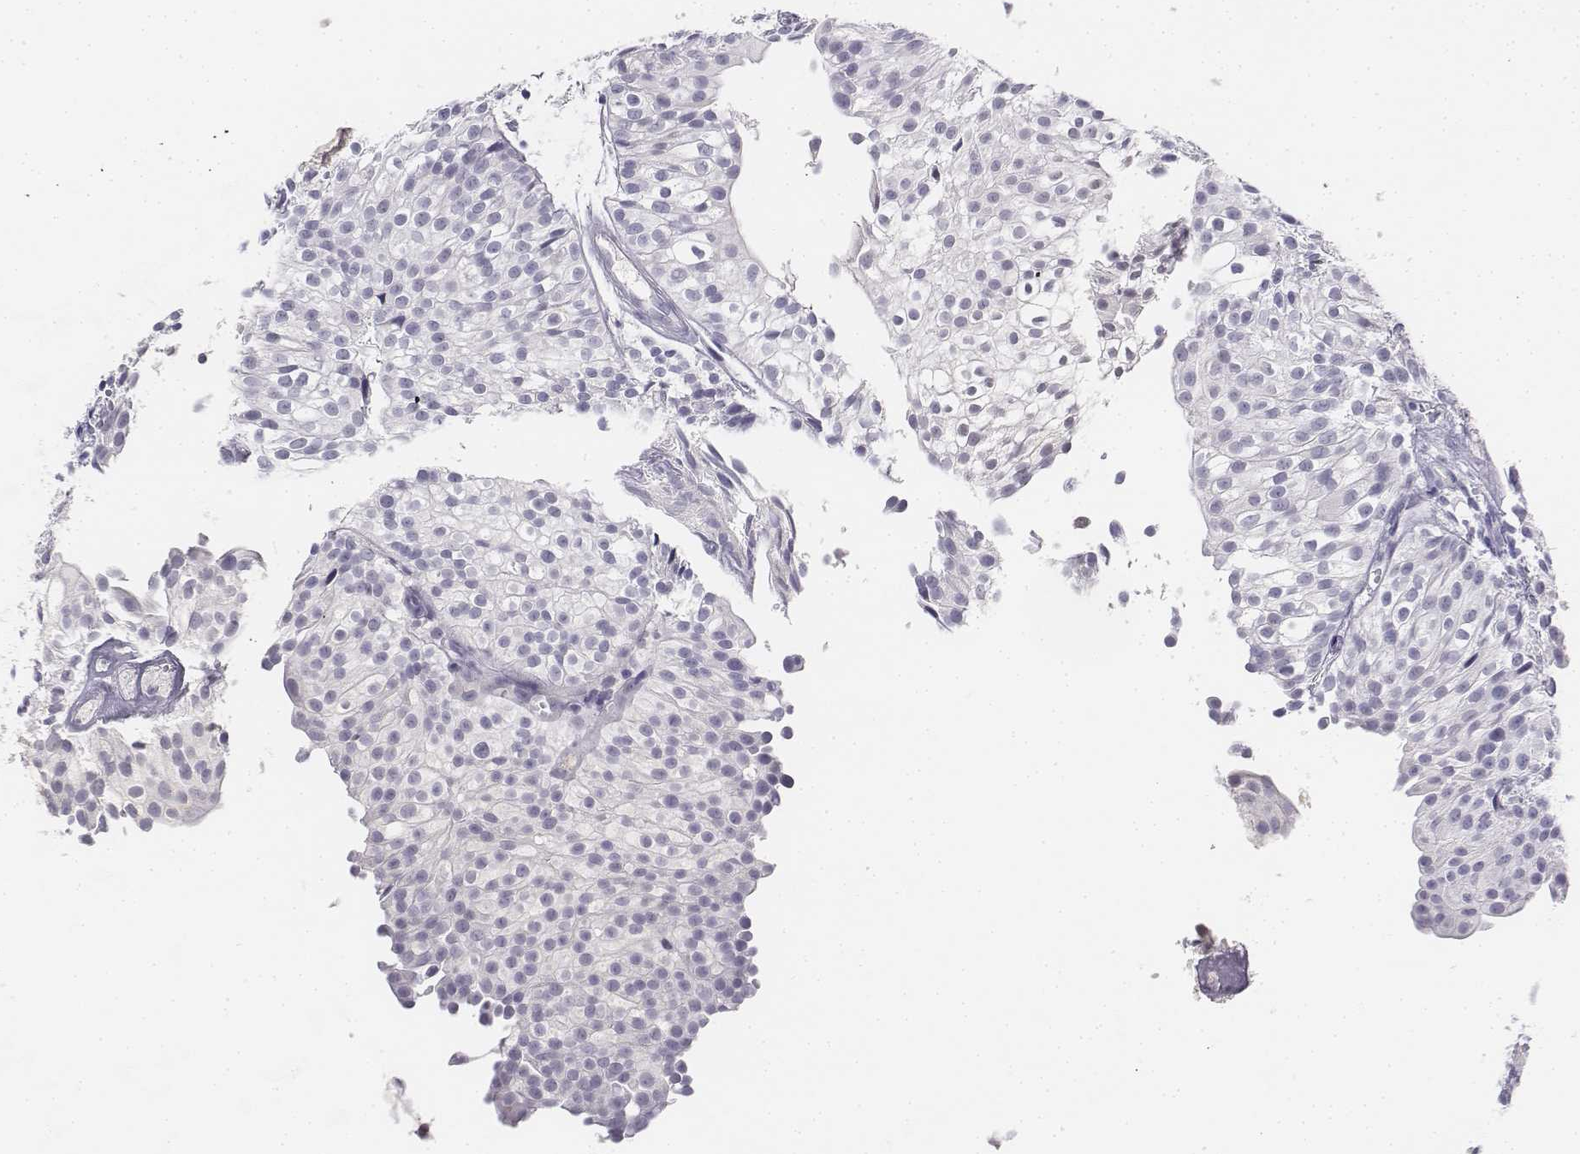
{"staining": {"intensity": "negative", "quantity": "none", "location": "none"}, "tissue": "urothelial cancer", "cell_type": "Tumor cells", "image_type": "cancer", "snomed": [{"axis": "morphology", "description": "Urothelial carcinoma, Low grade"}, {"axis": "topography", "description": "Urinary bladder"}], "caption": "A micrograph of human low-grade urothelial carcinoma is negative for staining in tumor cells.", "gene": "UCN2", "patient": {"sex": "male", "age": 70}}